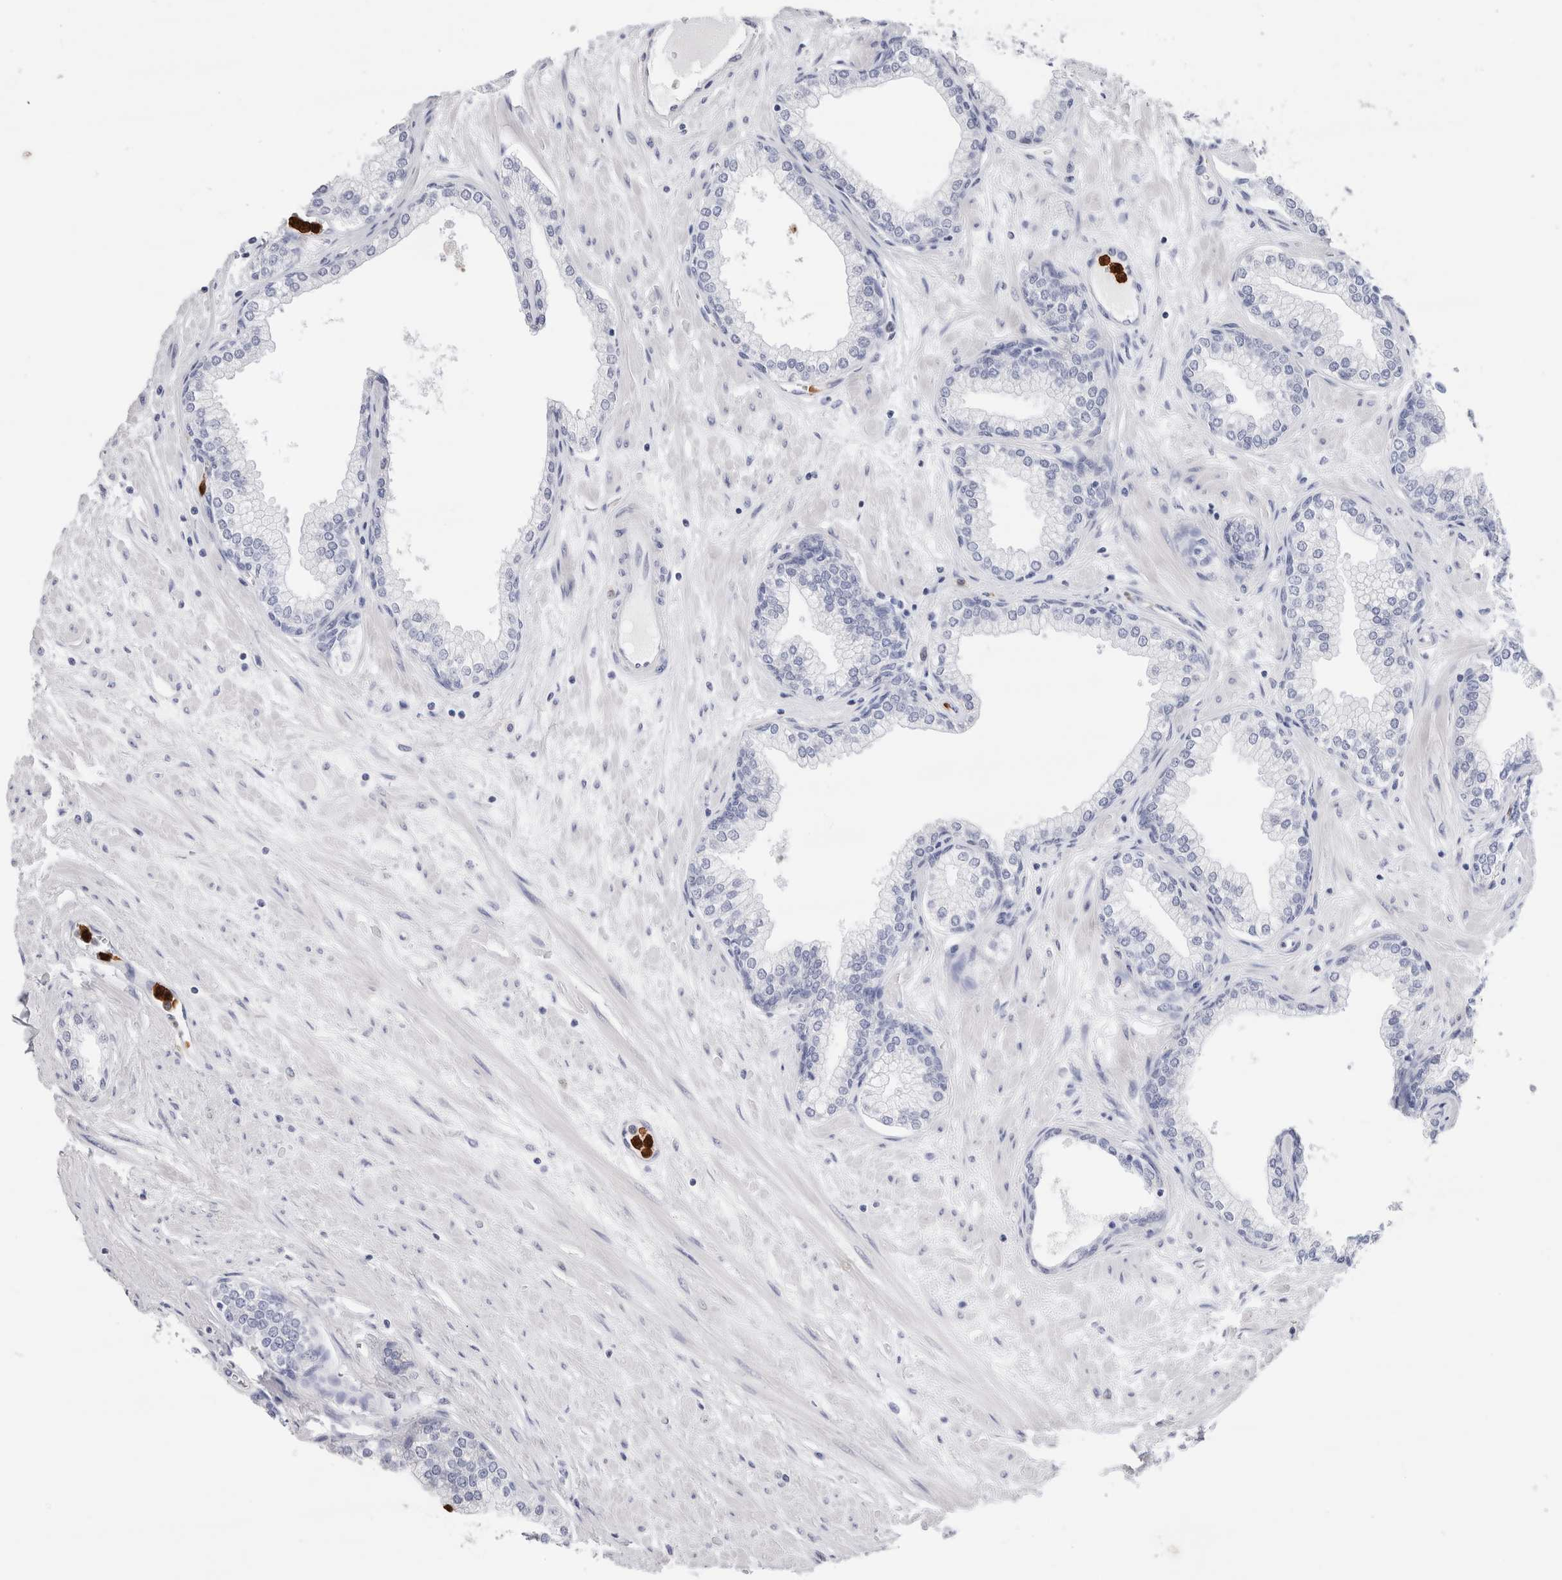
{"staining": {"intensity": "negative", "quantity": "none", "location": "none"}, "tissue": "prostate", "cell_type": "Glandular cells", "image_type": "normal", "snomed": [{"axis": "morphology", "description": "Normal tissue, NOS"}, {"axis": "morphology", "description": "Urothelial carcinoma, Low grade"}, {"axis": "topography", "description": "Urinary bladder"}, {"axis": "topography", "description": "Prostate"}], "caption": "This photomicrograph is of unremarkable prostate stained with immunohistochemistry (IHC) to label a protein in brown with the nuclei are counter-stained blue. There is no expression in glandular cells.", "gene": "SLC10A5", "patient": {"sex": "male", "age": 60}}